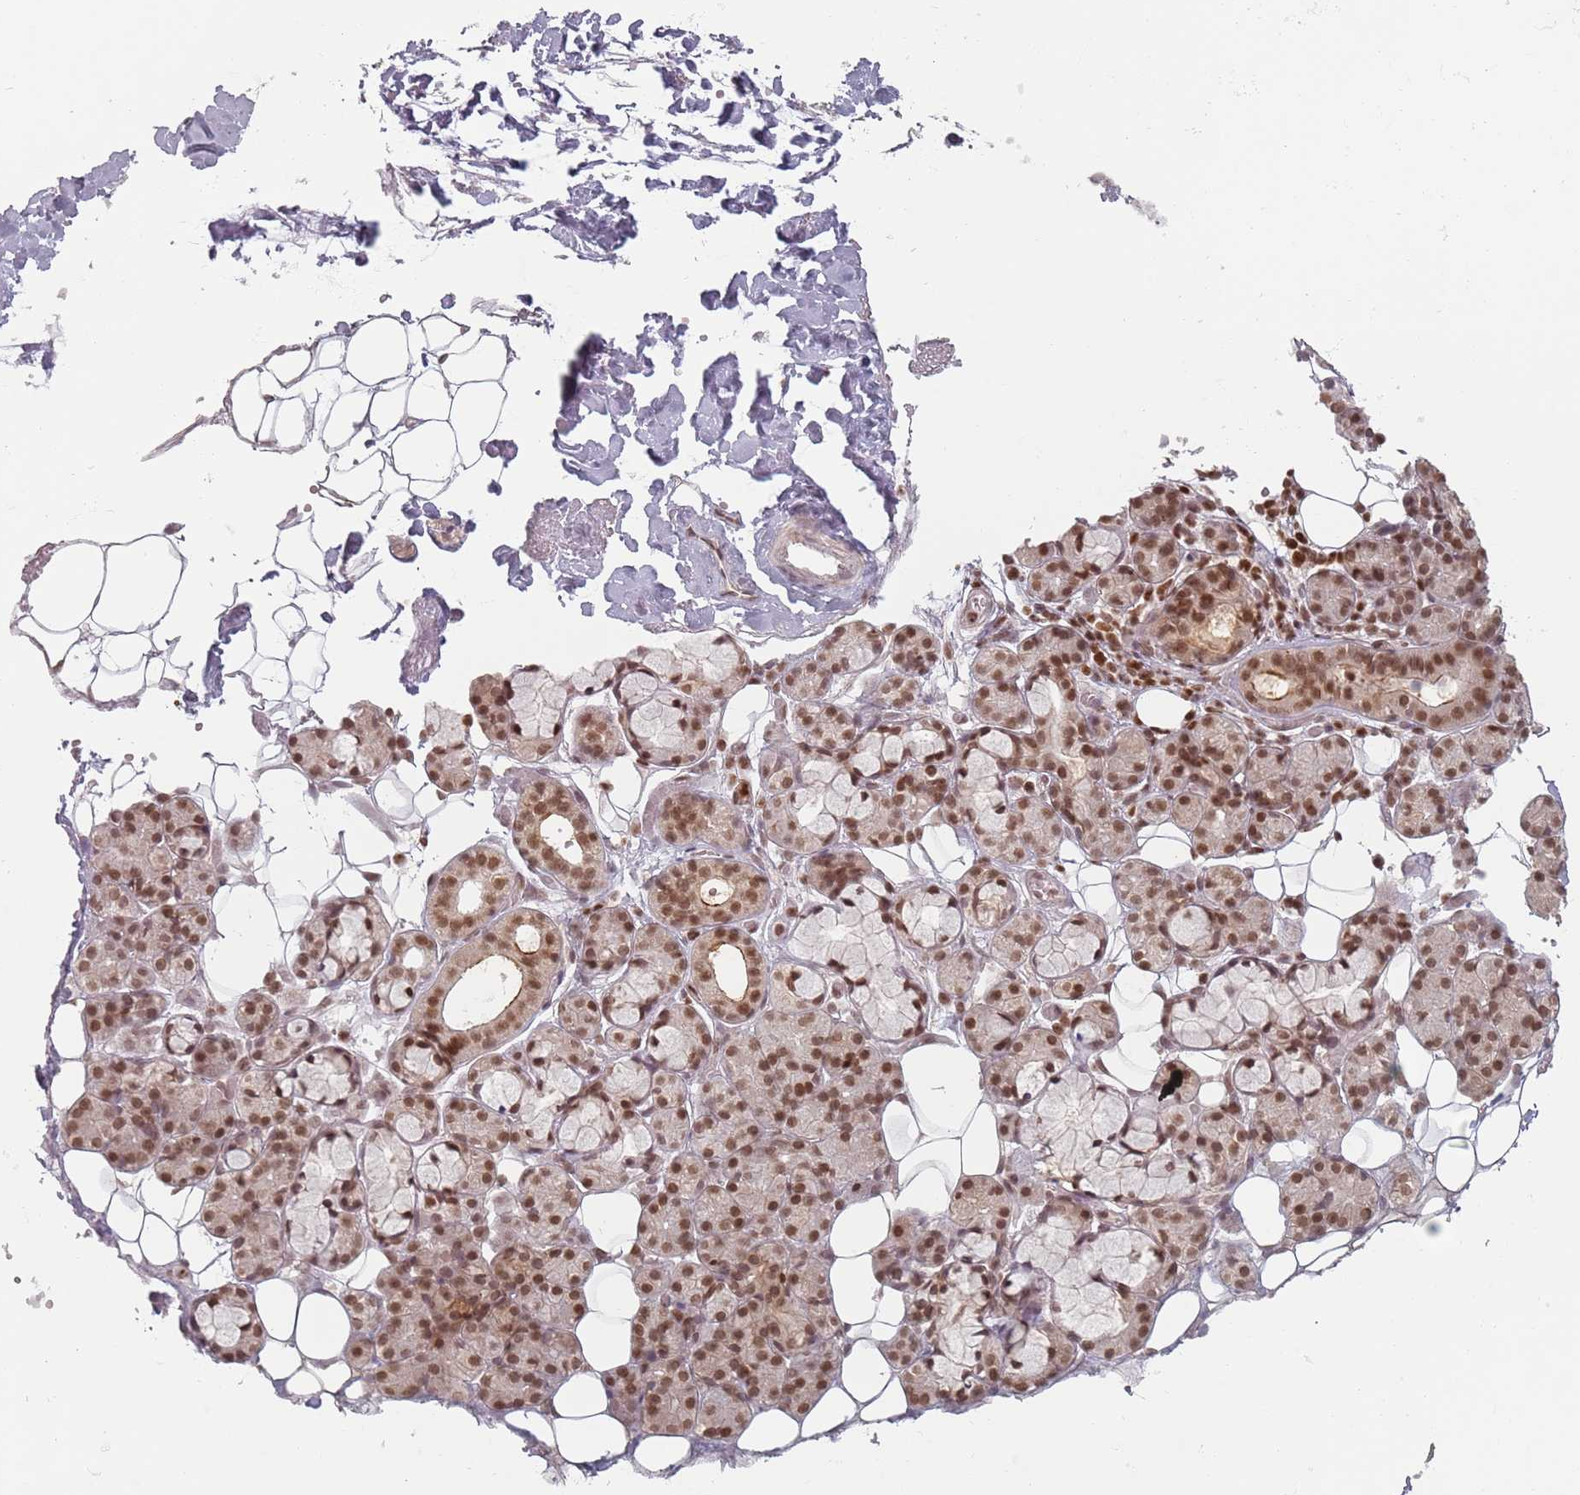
{"staining": {"intensity": "strong", "quantity": "25%-75%", "location": "nuclear"}, "tissue": "salivary gland", "cell_type": "Glandular cells", "image_type": "normal", "snomed": [{"axis": "morphology", "description": "Normal tissue, NOS"}, {"axis": "topography", "description": "Salivary gland"}], "caption": "High-power microscopy captured an IHC photomicrograph of normal salivary gland, revealing strong nuclear expression in approximately 25%-75% of glandular cells. Using DAB (brown) and hematoxylin (blue) stains, captured at high magnification using brightfield microscopy.", "gene": "NUP50", "patient": {"sex": "male", "age": 63}}